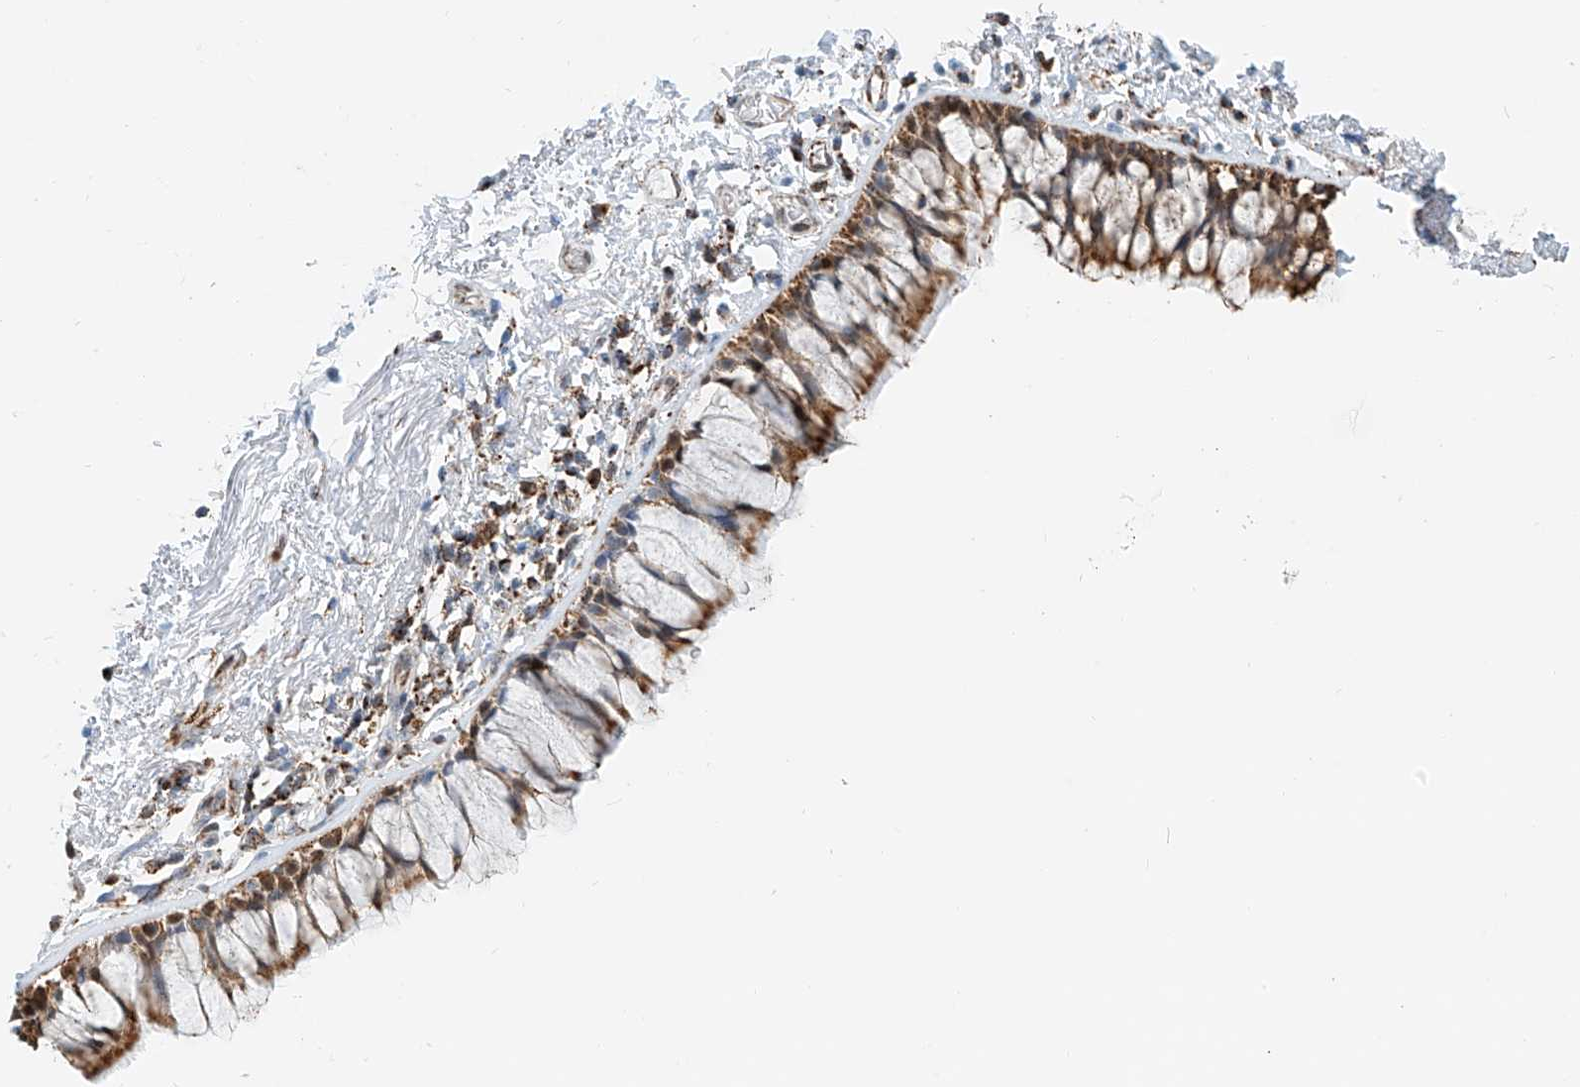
{"staining": {"intensity": "moderate", "quantity": ">75%", "location": "cytoplasmic/membranous"}, "tissue": "bronchus", "cell_type": "Respiratory epithelial cells", "image_type": "normal", "snomed": [{"axis": "morphology", "description": "Normal tissue, NOS"}, {"axis": "topography", "description": "Cartilage tissue"}, {"axis": "topography", "description": "Bronchus"}], "caption": "A micrograph of bronchus stained for a protein reveals moderate cytoplasmic/membranous brown staining in respiratory epithelial cells. (Stains: DAB (3,3'-diaminobenzidine) in brown, nuclei in blue, Microscopy: brightfield microscopy at high magnification).", "gene": "PPA2", "patient": {"sex": "female", "age": 73}}